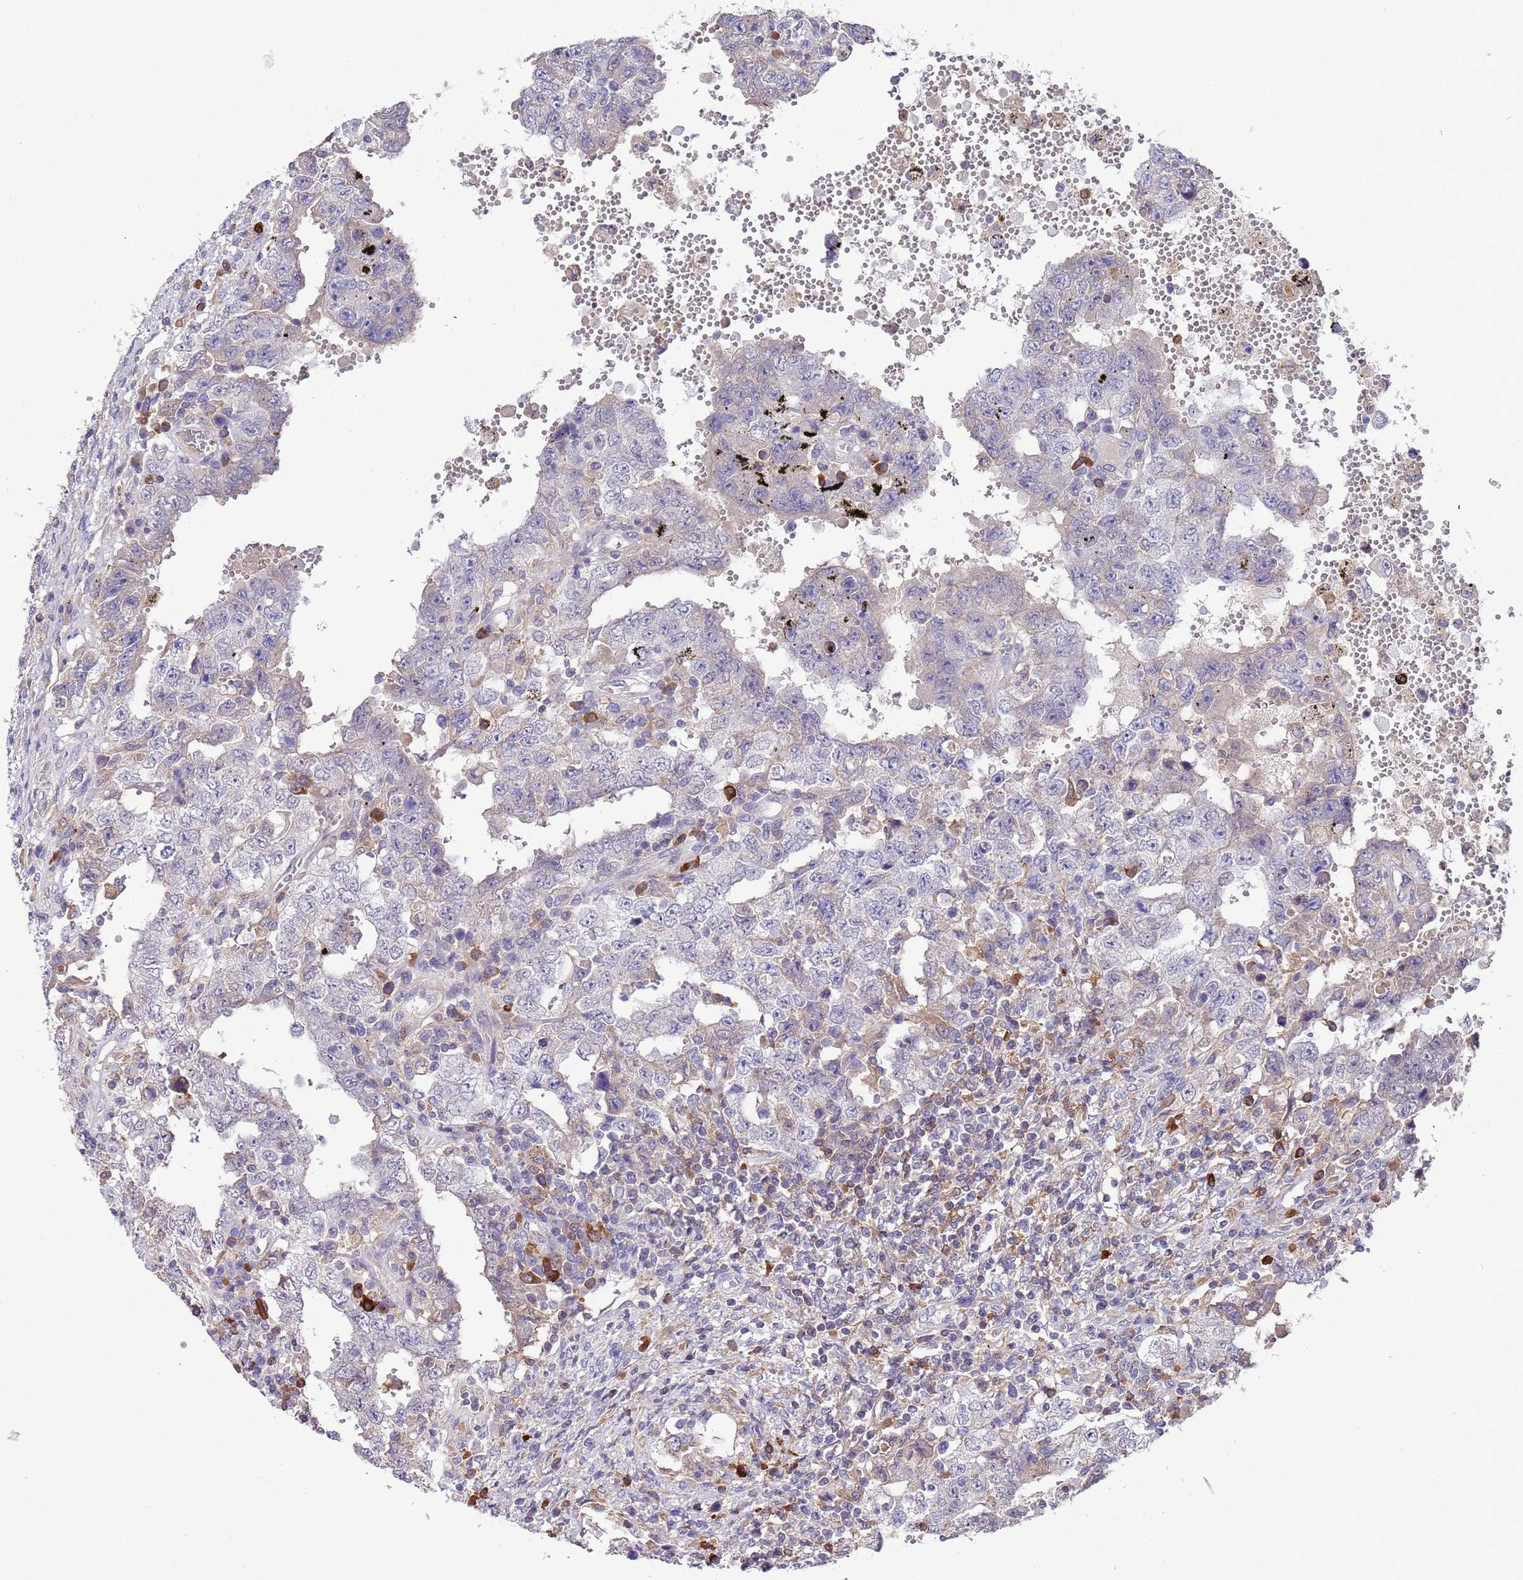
{"staining": {"intensity": "negative", "quantity": "none", "location": "none"}, "tissue": "testis cancer", "cell_type": "Tumor cells", "image_type": "cancer", "snomed": [{"axis": "morphology", "description": "Carcinoma, Embryonal, NOS"}, {"axis": "topography", "description": "Testis"}], "caption": "DAB immunohistochemical staining of testis cancer (embryonal carcinoma) displays no significant staining in tumor cells. (Brightfield microscopy of DAB (3,3'-diaminobenzidine) IHC at high magnification).", "gene": "AMPD3", "patient": {"sex": "male", "age": 26}}